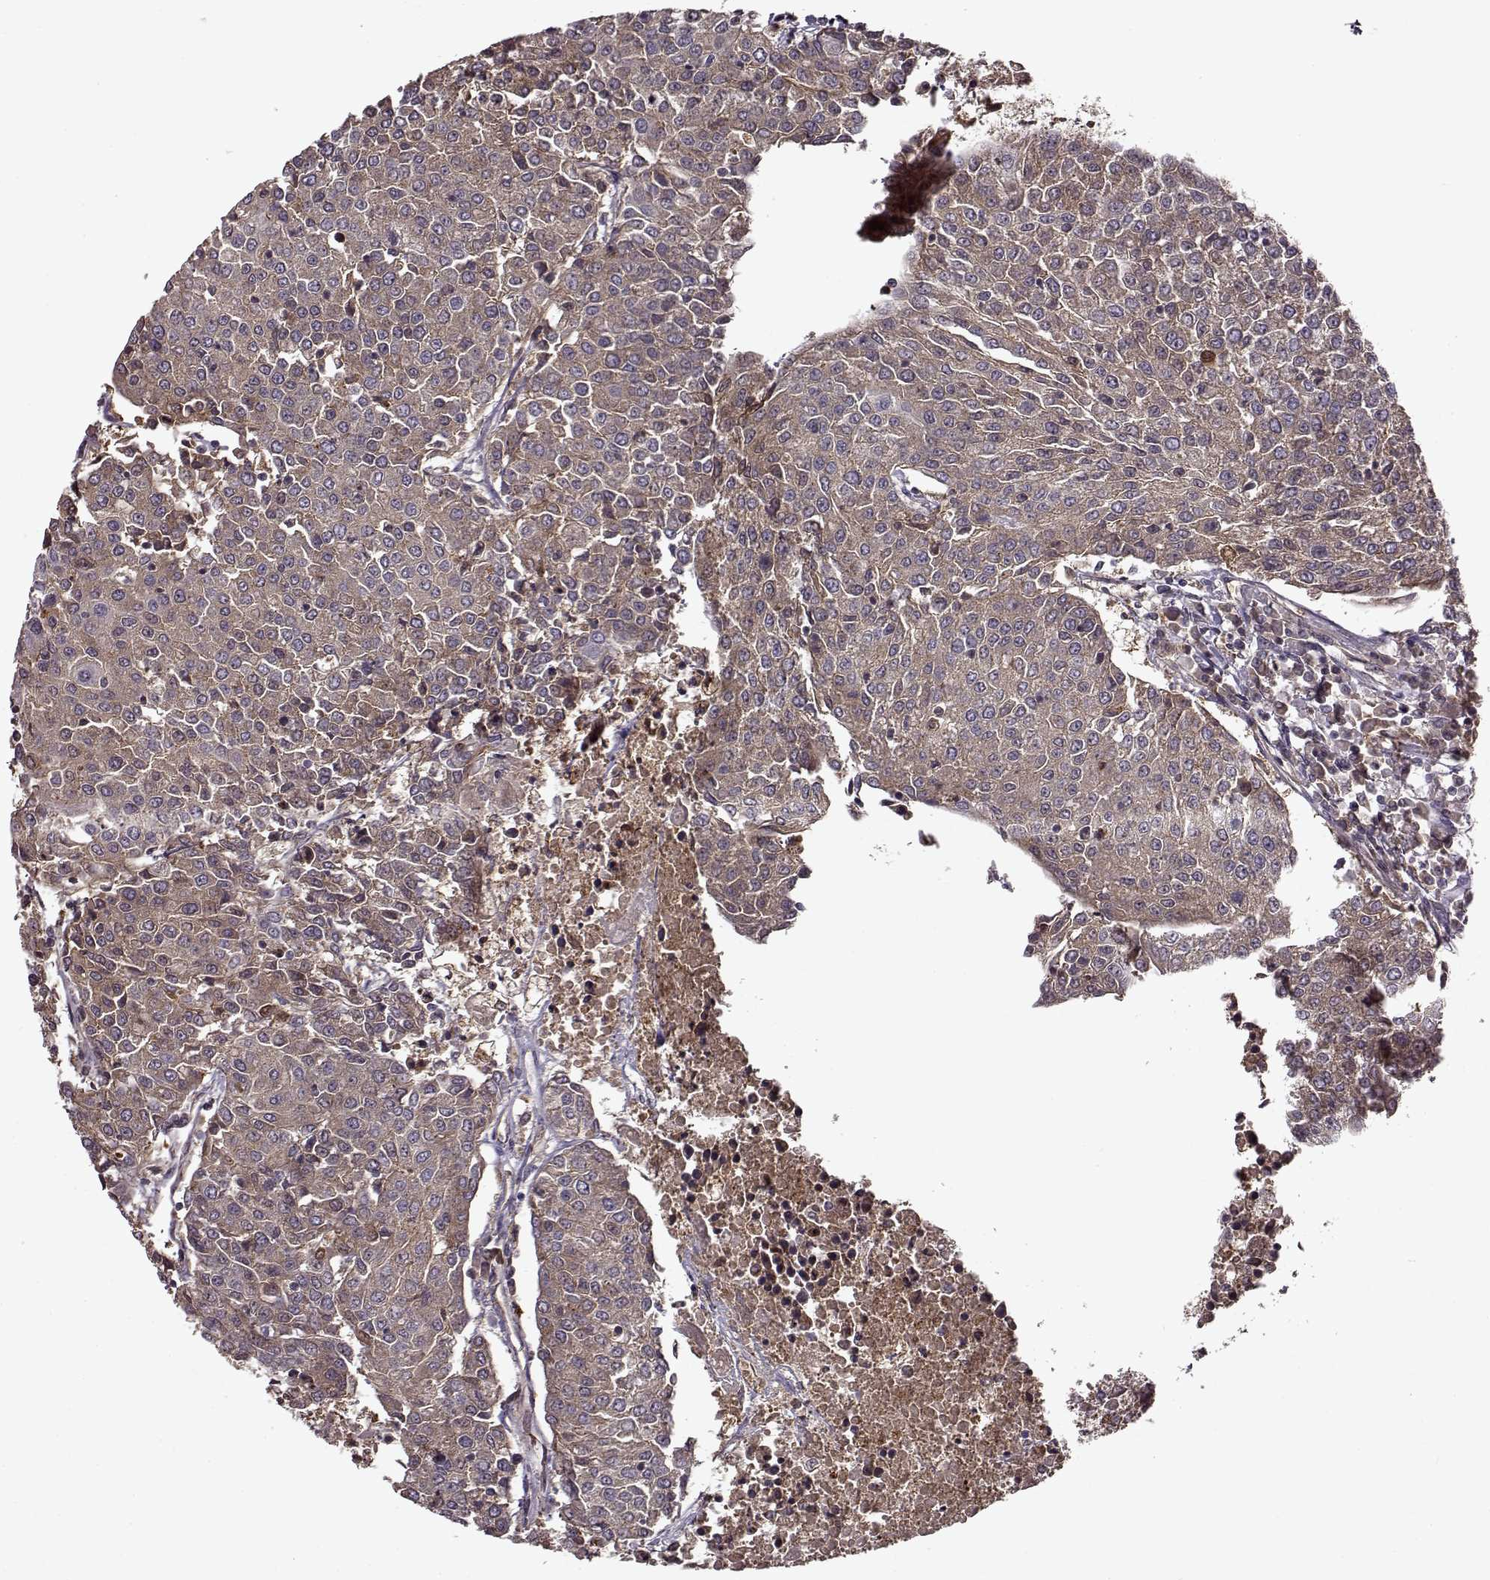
{"staining": {"intensity": "weak", "quantity": ">75%", "location": "cytoplasmic/membranous"}, "tissue": "urothelial cancer", "cell_type": "Tumor cells", "image_type": "cancer", "snomed": [{"axis": "morphology", "description": "Urothelial carcinoma, High grade"}, {"axis": "topography", "description": "Urinary bladder"}], "caption": "IHC photomicrograph of human urothelial cancer stained for a protein (brown), which exhibits low levels of weak cytoplasmic/membranous staining in about >75% of tumor cells.", "gene": "IFRD2", "patient": {"sex": "female", "age": 85}}